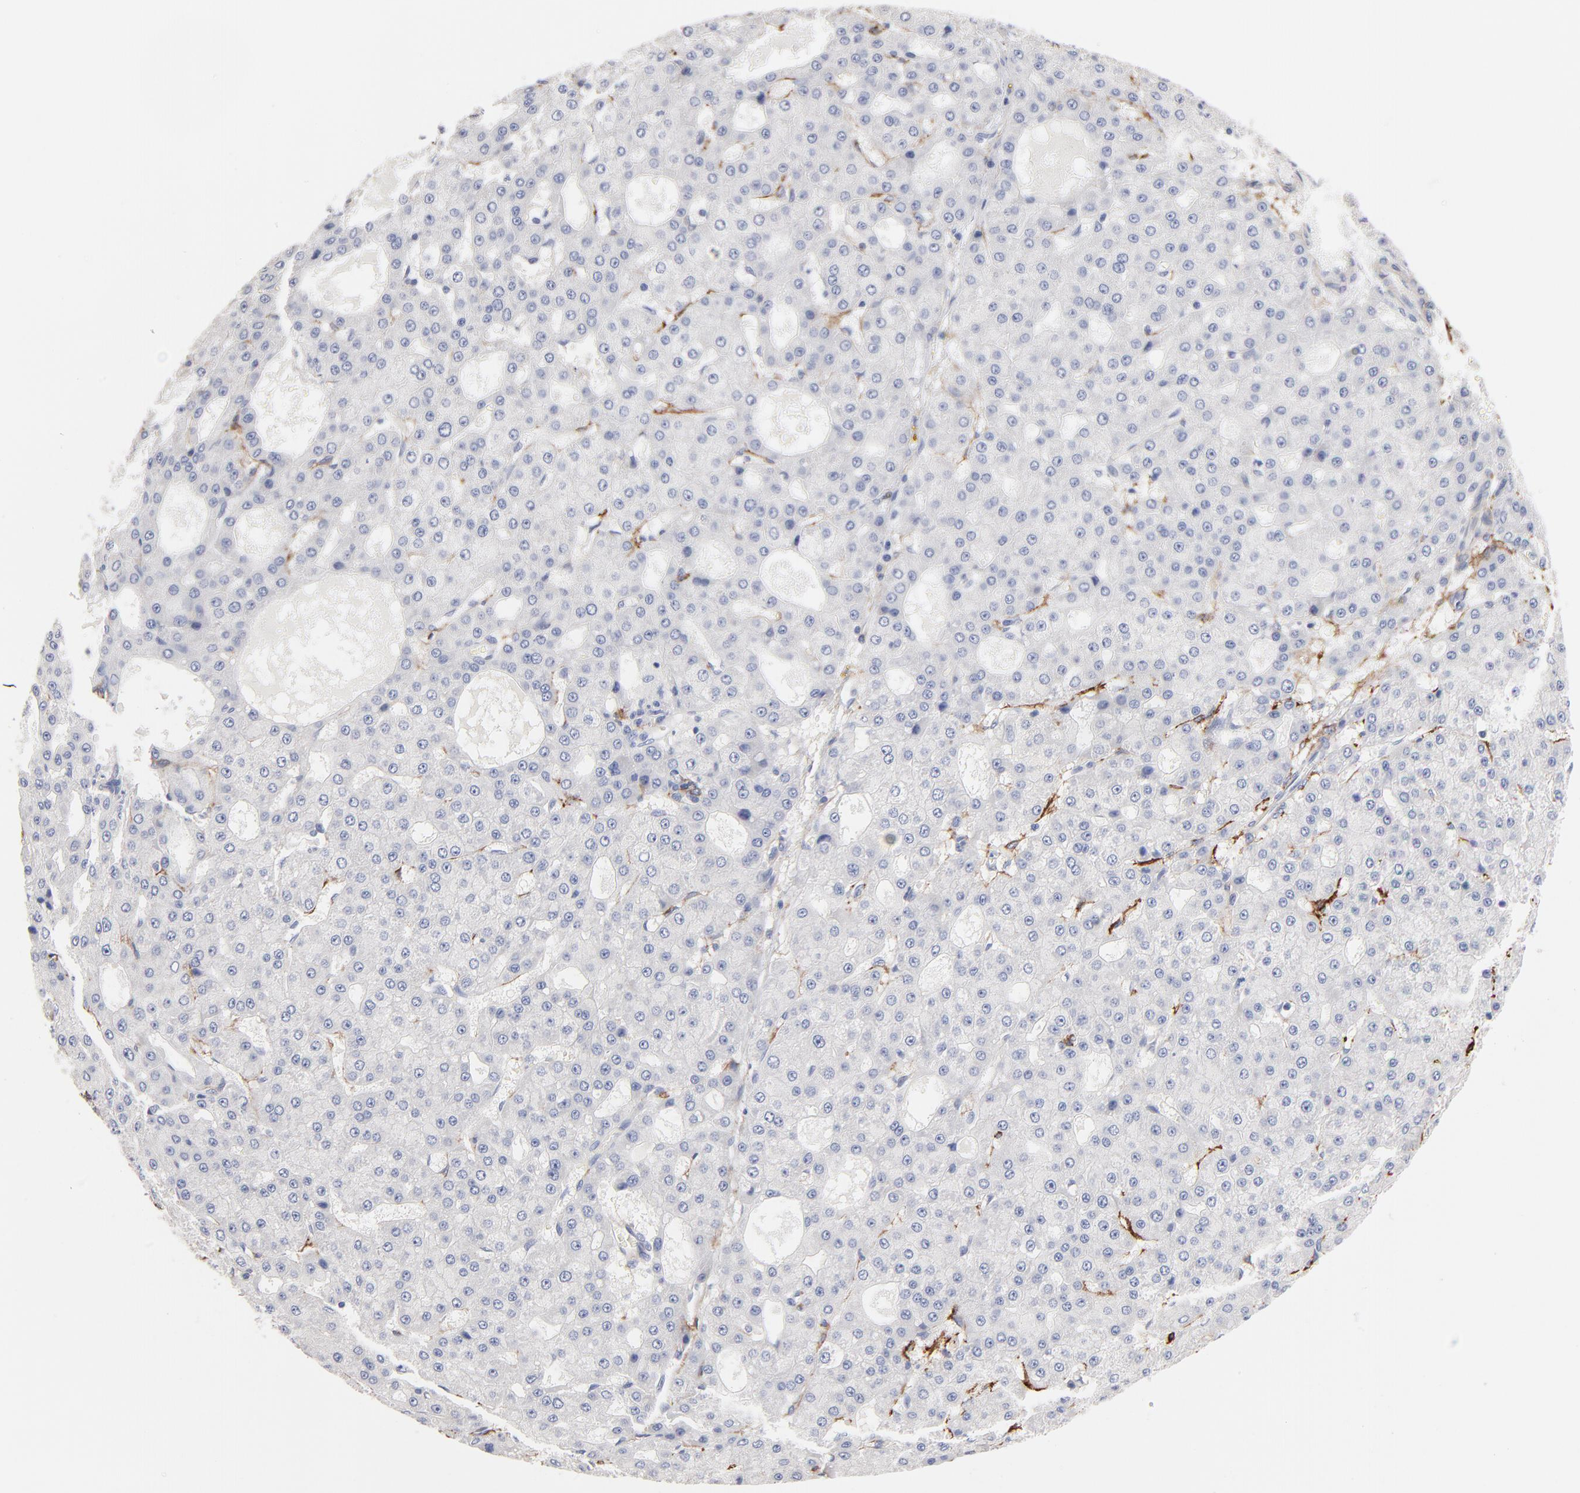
{"staining": {"intensity": "negative", "quantity": "none", "location": "none"}, "tissue": "liver cancer", "cell_type": "Tumor cells", "image_type": "cancer", "snomed": [{"axis": "morphology", "description": "Carcinoma, Hepatocellular, NOS"}, {"axis": "topography", "description": "Liver"}], "caption": "High power microscopy histopathology image of an immunohistochemistry (IHC) photomicrograph of liver hepatocellular carcinoma, revealing no significant staining in tumor cells.", "gene": "ITGA8", "patient": {"sex": "male", "age": 47}}